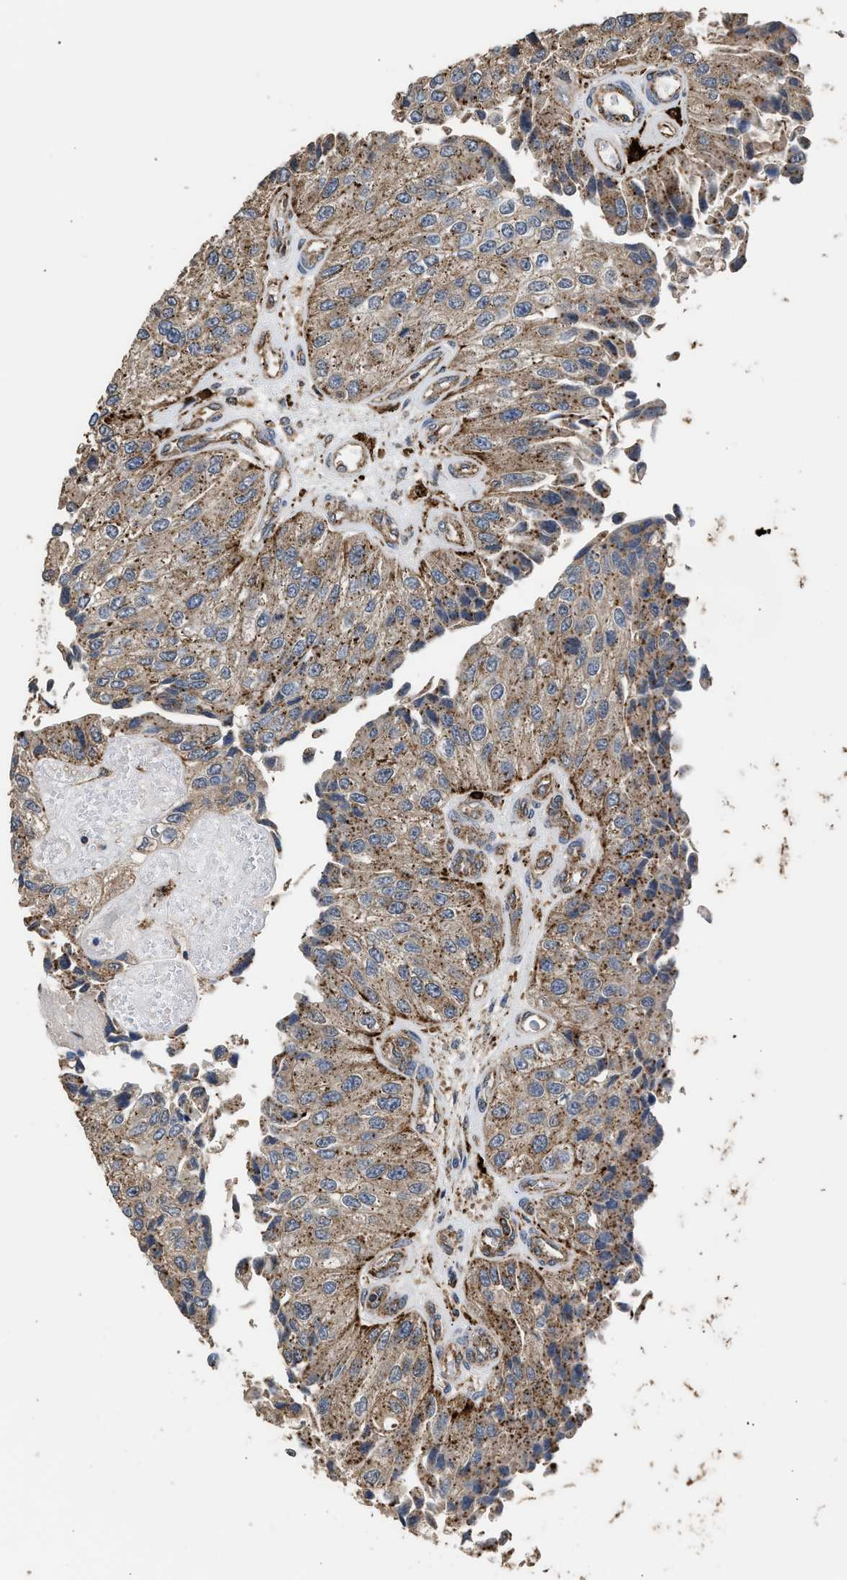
{"staining": {"intensity": "moderate", "quantity": ">75%", "location": "cytoplasmic/membranous"}, "tissue": "urothelial cancer", "cell_type": "Tumor cells", "image_type": "cancer", "snomed": [{"axis": "morphology", "description": "Urothelial carcinoma, High grade"}, {"axis": "topography", "description": "Kidney"}, {"axis": "topography", "description": "Urinary bladder"}], "caption": "Protein staining shows moderate cytoplasmic/membranous positivity in about >75% of tumor cells in high-grade urothelial carcinoma.", "gene": "CTSV", "patient": {"sex": "male", "age": 77}}